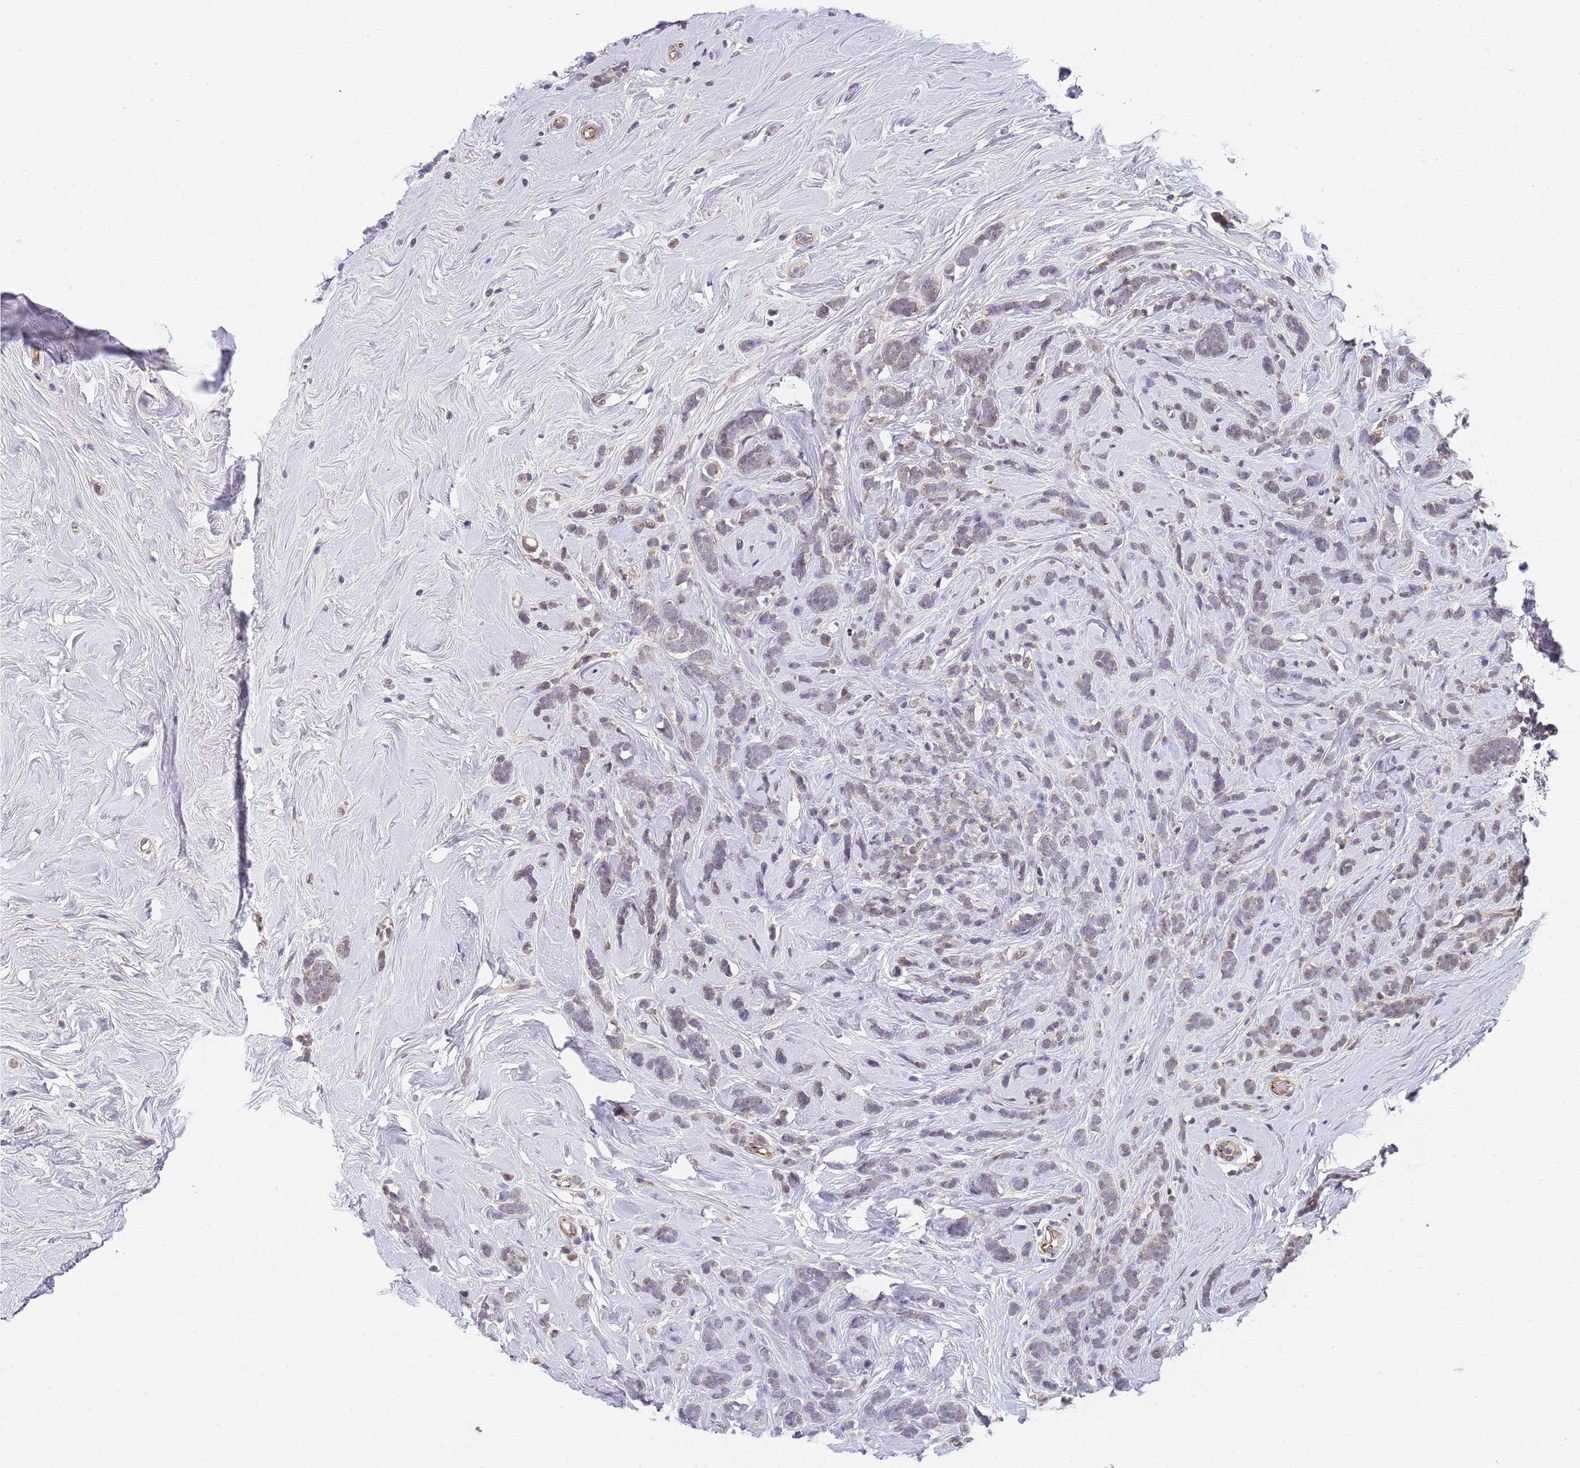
{"staining": {"intensity": "negative", "quantity": "none", "location": "none"}, "tissue": "breast cancer", "cell_type": "Tumor cells", "image_type": "cancer", "snomed": [{"axis": "morphology", "description": "Lobular carcinoma"}, {"axis": "topography", "description": "Breast"}], "caption": "Breast lobular carcinoma was stained to show a protein in brown. There is no significant expression in tumor cells. (Immunohistochemistry, brightfield microscopy, high magnification).", "gene": "B4GALT4", "patient": {"sex": "female", "age": 58}}